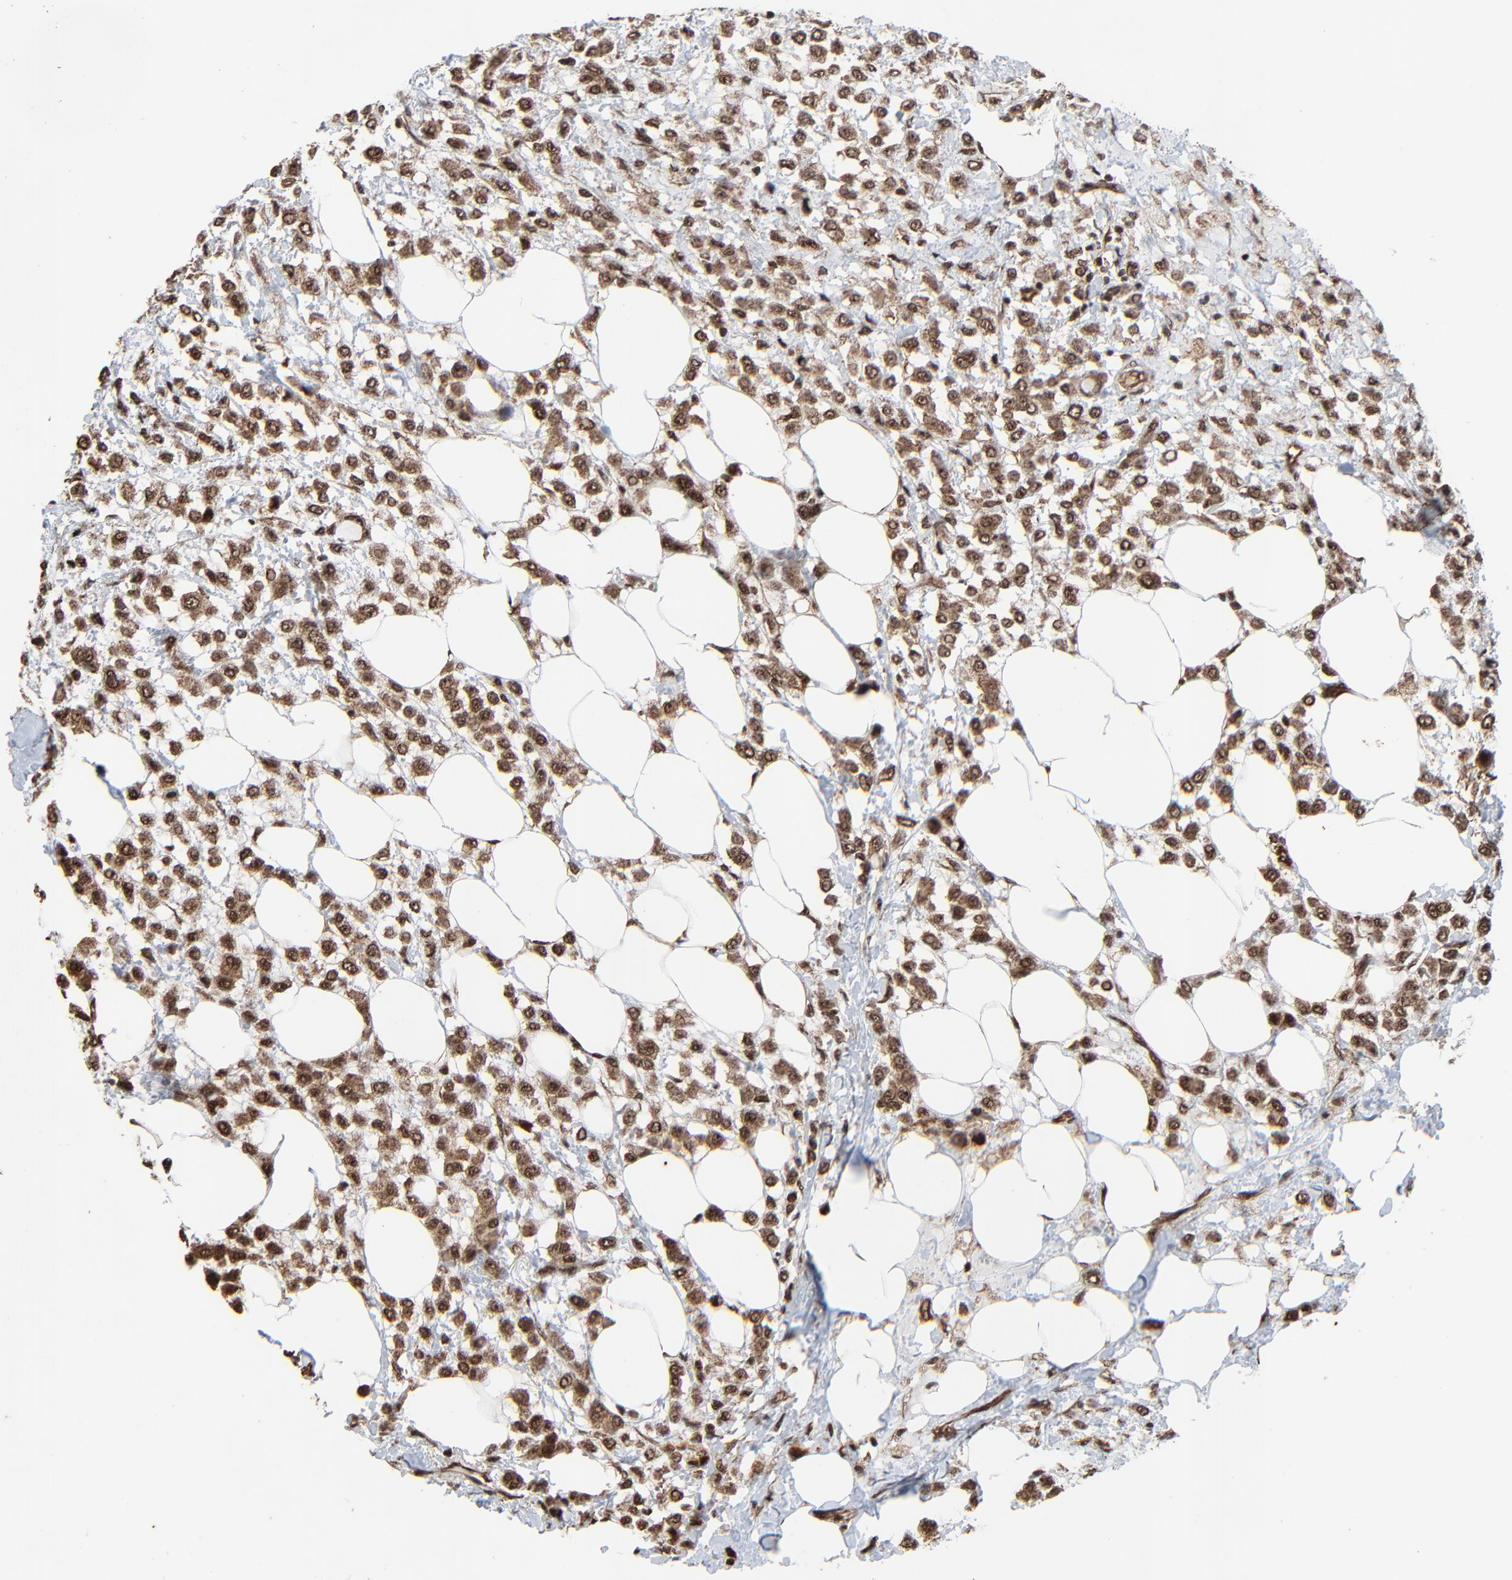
{"staining": {"intensity": "moderate", "quantity": ">75%", "location": "nuclear"}, "tissue": "breast cancer", "cell_type": "Tumor cells", "image_type": "cancer", "snomed": [{"axis": "morphology", "description": "Lobular carcinoma"}, {"axis": "topography", "description": "Breast"}], "caption": "Protein positivity by immunohistochemistry shows moderate nuclear staining in approximately >75% of tumor cells in breast cancer.", "gene": "RHOJ", "patient": {"sex": "female", "age": 85}}